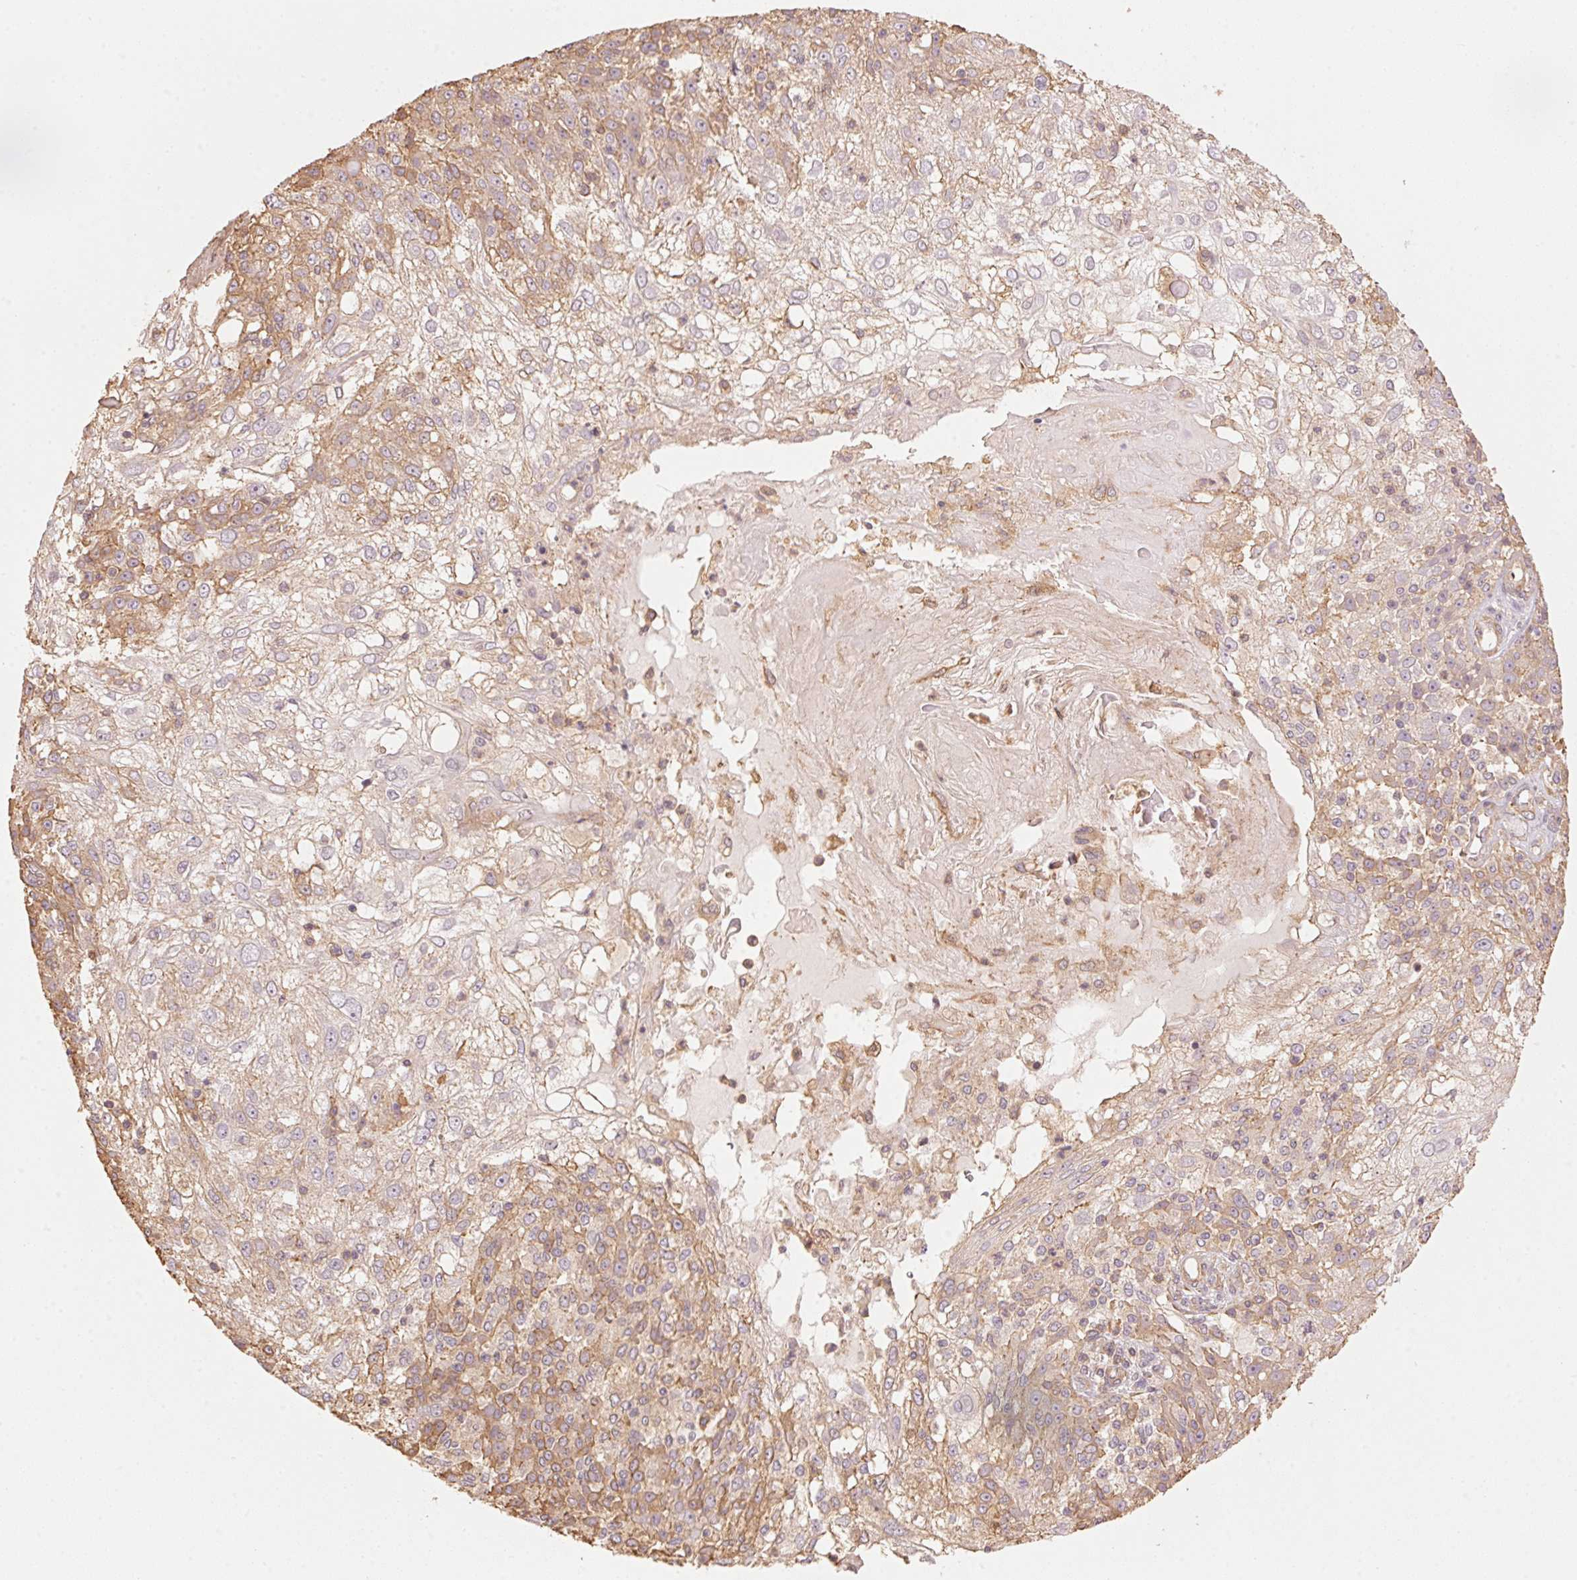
{"staining": {"intensity": "weak", "quantity": "25%-75%", "location": "cytoplasmic/membranous"}, "tissue": "skin cancer", "cell_type": "Tumor cells", "image_type": "cancer", "snomed": [{"axis": "morphology", "description": "Normal tissue, NOS"}, {"axis": "morphology", "description": "Squamous cell carcinoma, NOS"}, {"axis": "topography", "description": "Skin"}], "caption": "Immunohistochemistry staining of skin cancer, which demonstrates low levels of weak cytoplasmic/membranous staining in about 25%-75% of tumor cells indicating weak cytoplasmic/membranous protein positivity. The staining was performed using DAB (3,3'-diaminobenzidine) (brown) for protein detection and nuclei were counterstained in hematoxylin (blue).", "gene": "QDPR", "patient": {"sex": "female", "age": 83}}